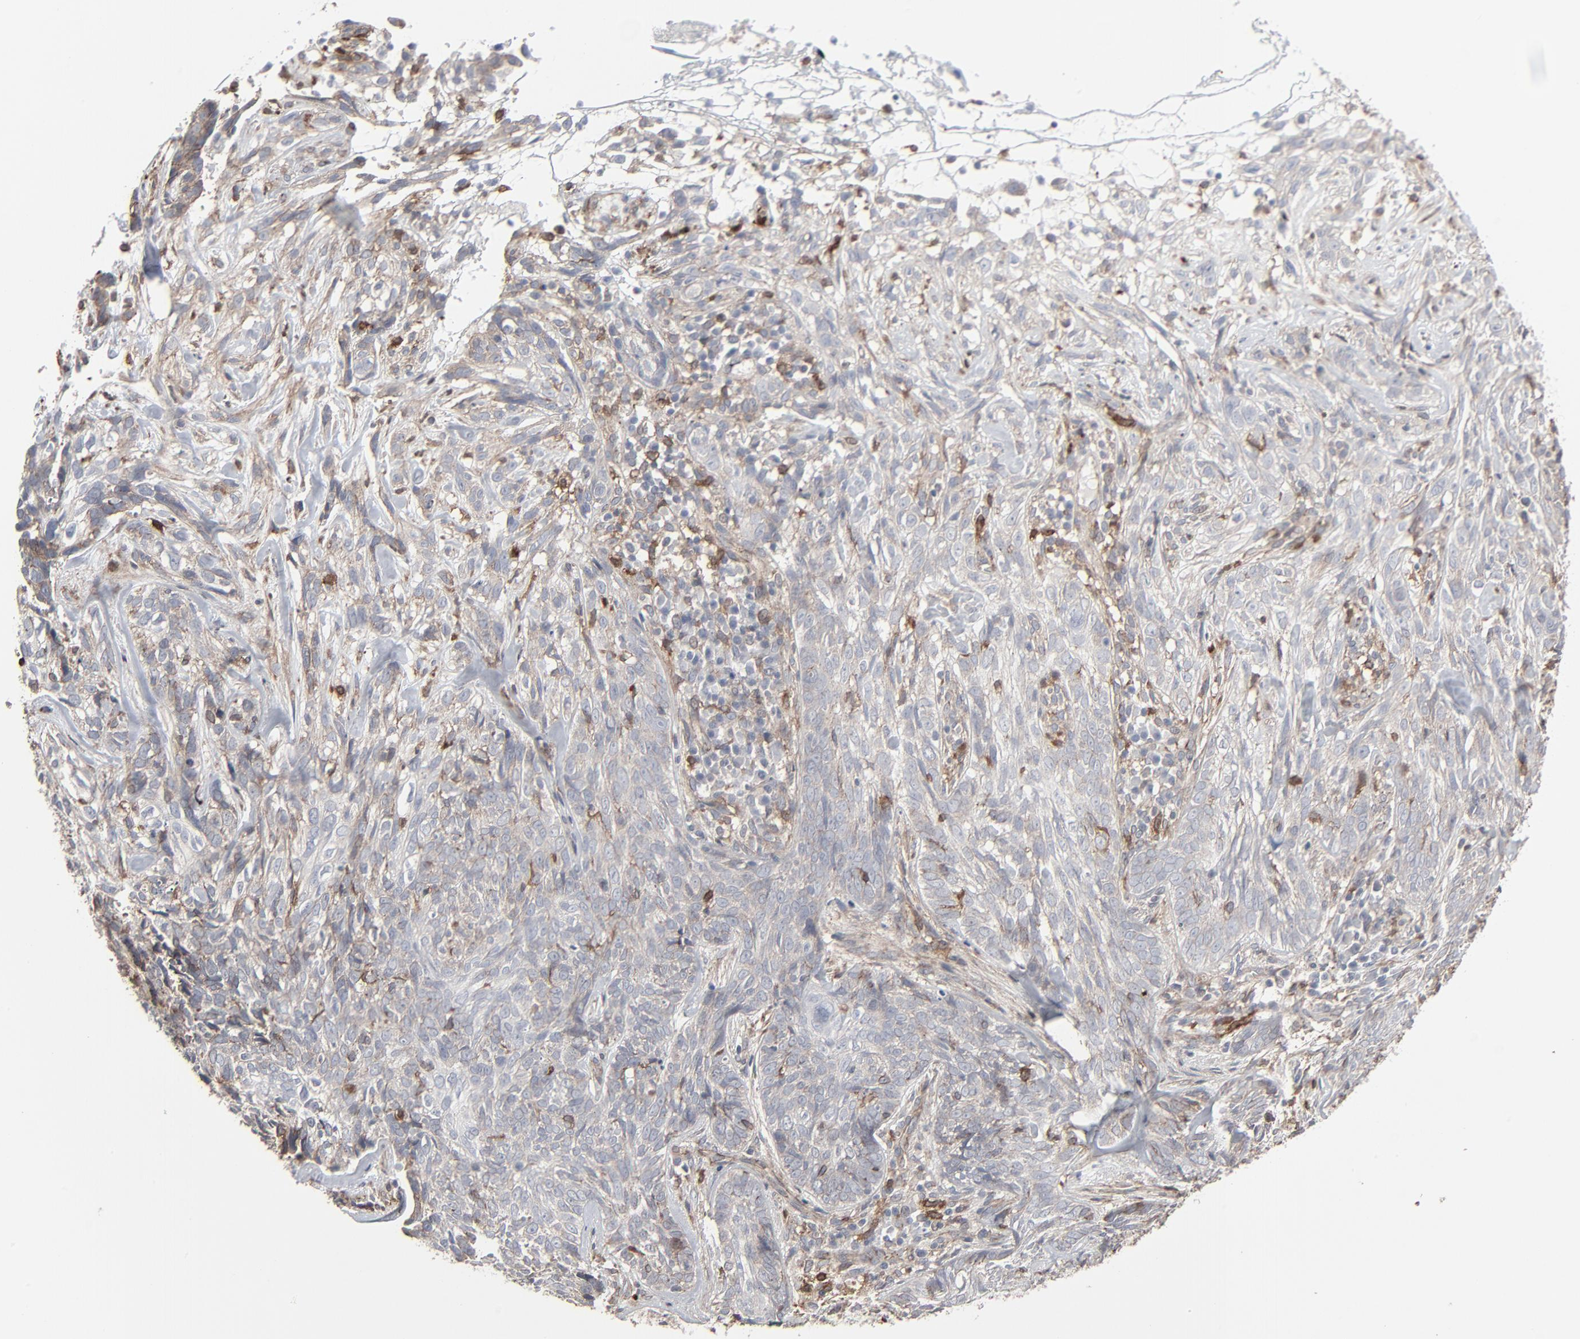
{"staining": {"intensity": "weak", "quantity": "25%-75%", "location": "cytoplasmic/membranous"}, "tissue": "skin cancer", "cell_type": "Tumor cells", "image_type": "cancer", "snomed": [{"axis": "morphology", "description": "Basal cell carcinoma"}, {"axis": "topography", "description": "Skin"}], "caption": "This is an image of immunohistochemistry (IHC) staining of basal cell carcinoma (skin), which shows weak staining in the cytoplasmic/membranous of tumor cells.", "gene": "CTNND1", "patient": {"sex": "male", "age": 72}}